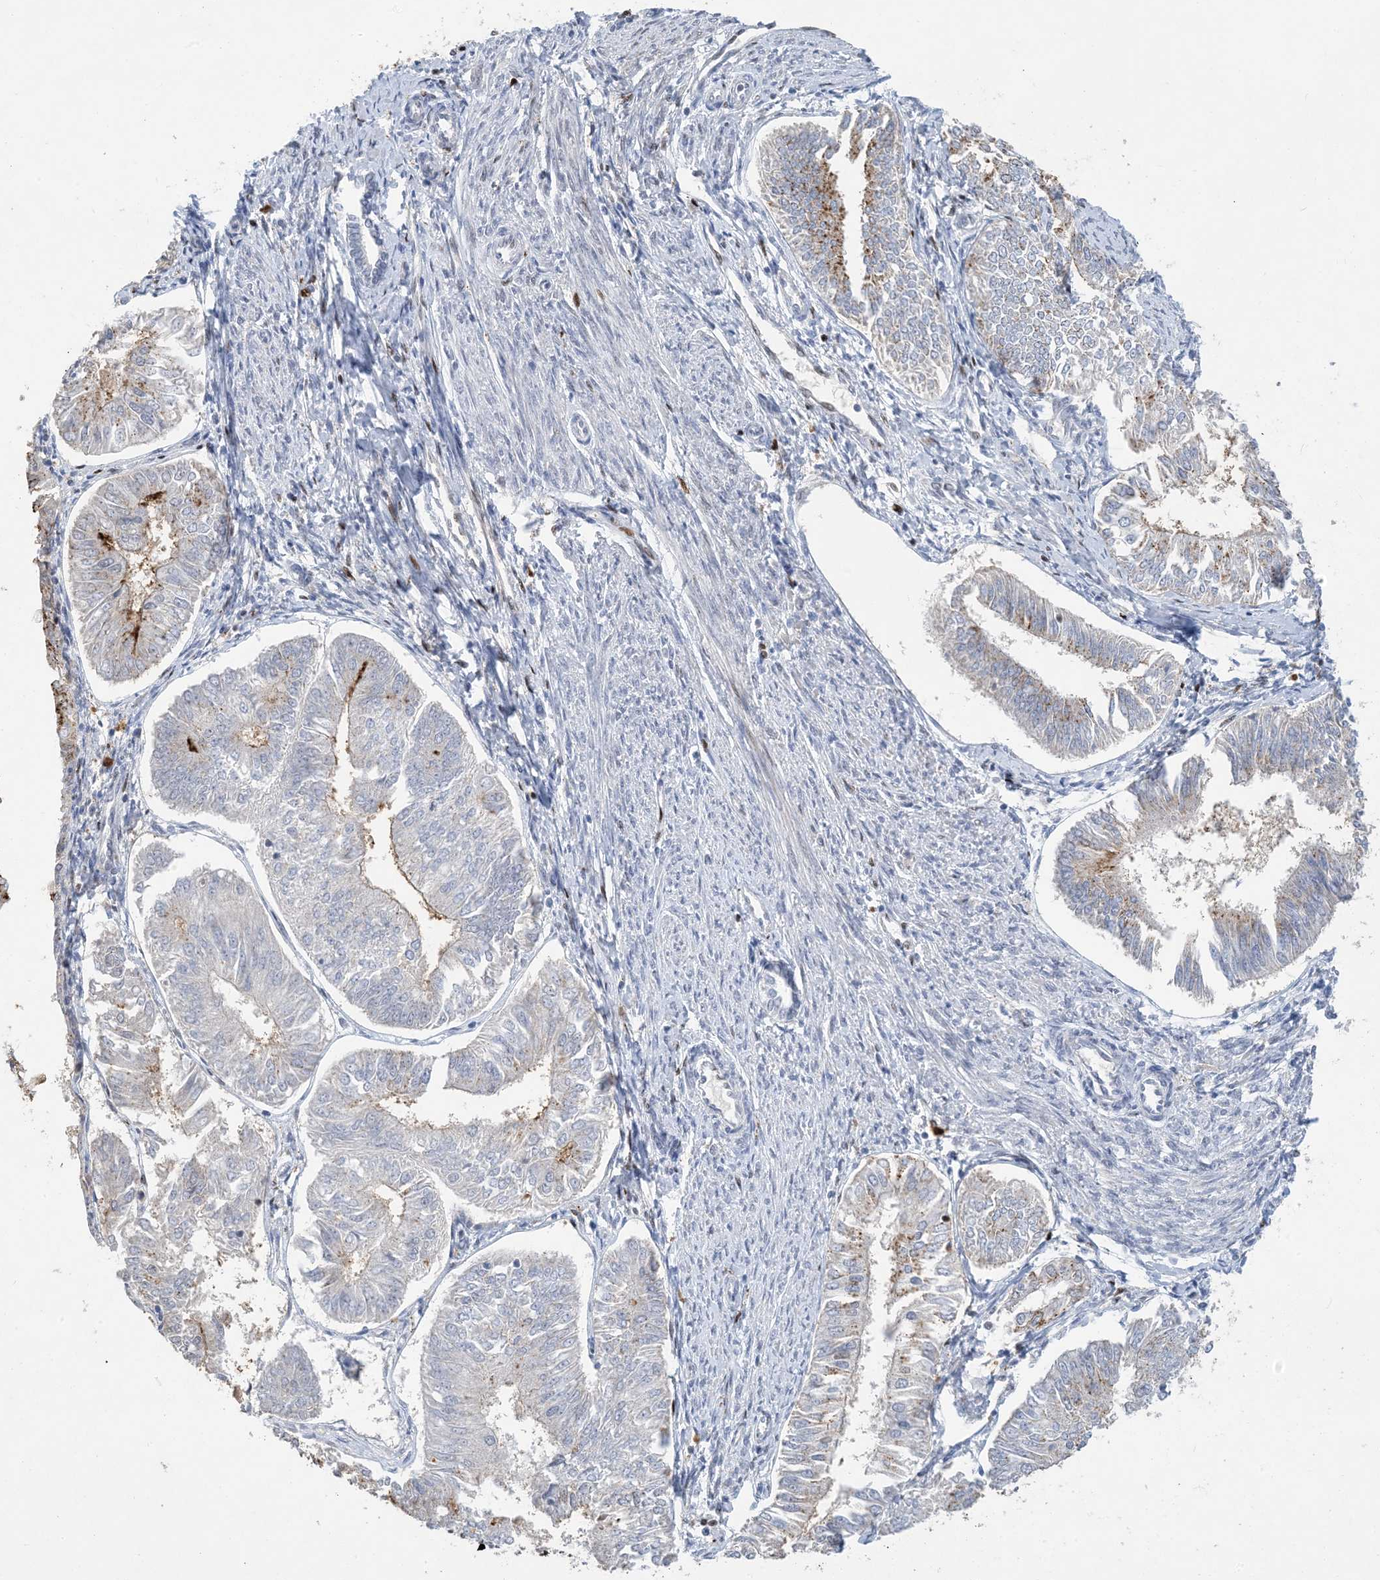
{"staining": {"intensity": "negative", "quantity": "none", "location": "none"}, "tissue": "endometrial cancer", "cell_type": "Tumor cells", "image_type": "cancer", "snomed": [{"axis": "morphology", "description": "Adenocarcinoma, NOS"}, {"axis": "topography", "description": "Endometrium"}], "caption": "Immunohistochemical staining of human endometrial cancer displays no significant expression in tumor cells.", "gene": "SLC25A53", "patient": {"sex": "female", "age": 58}}